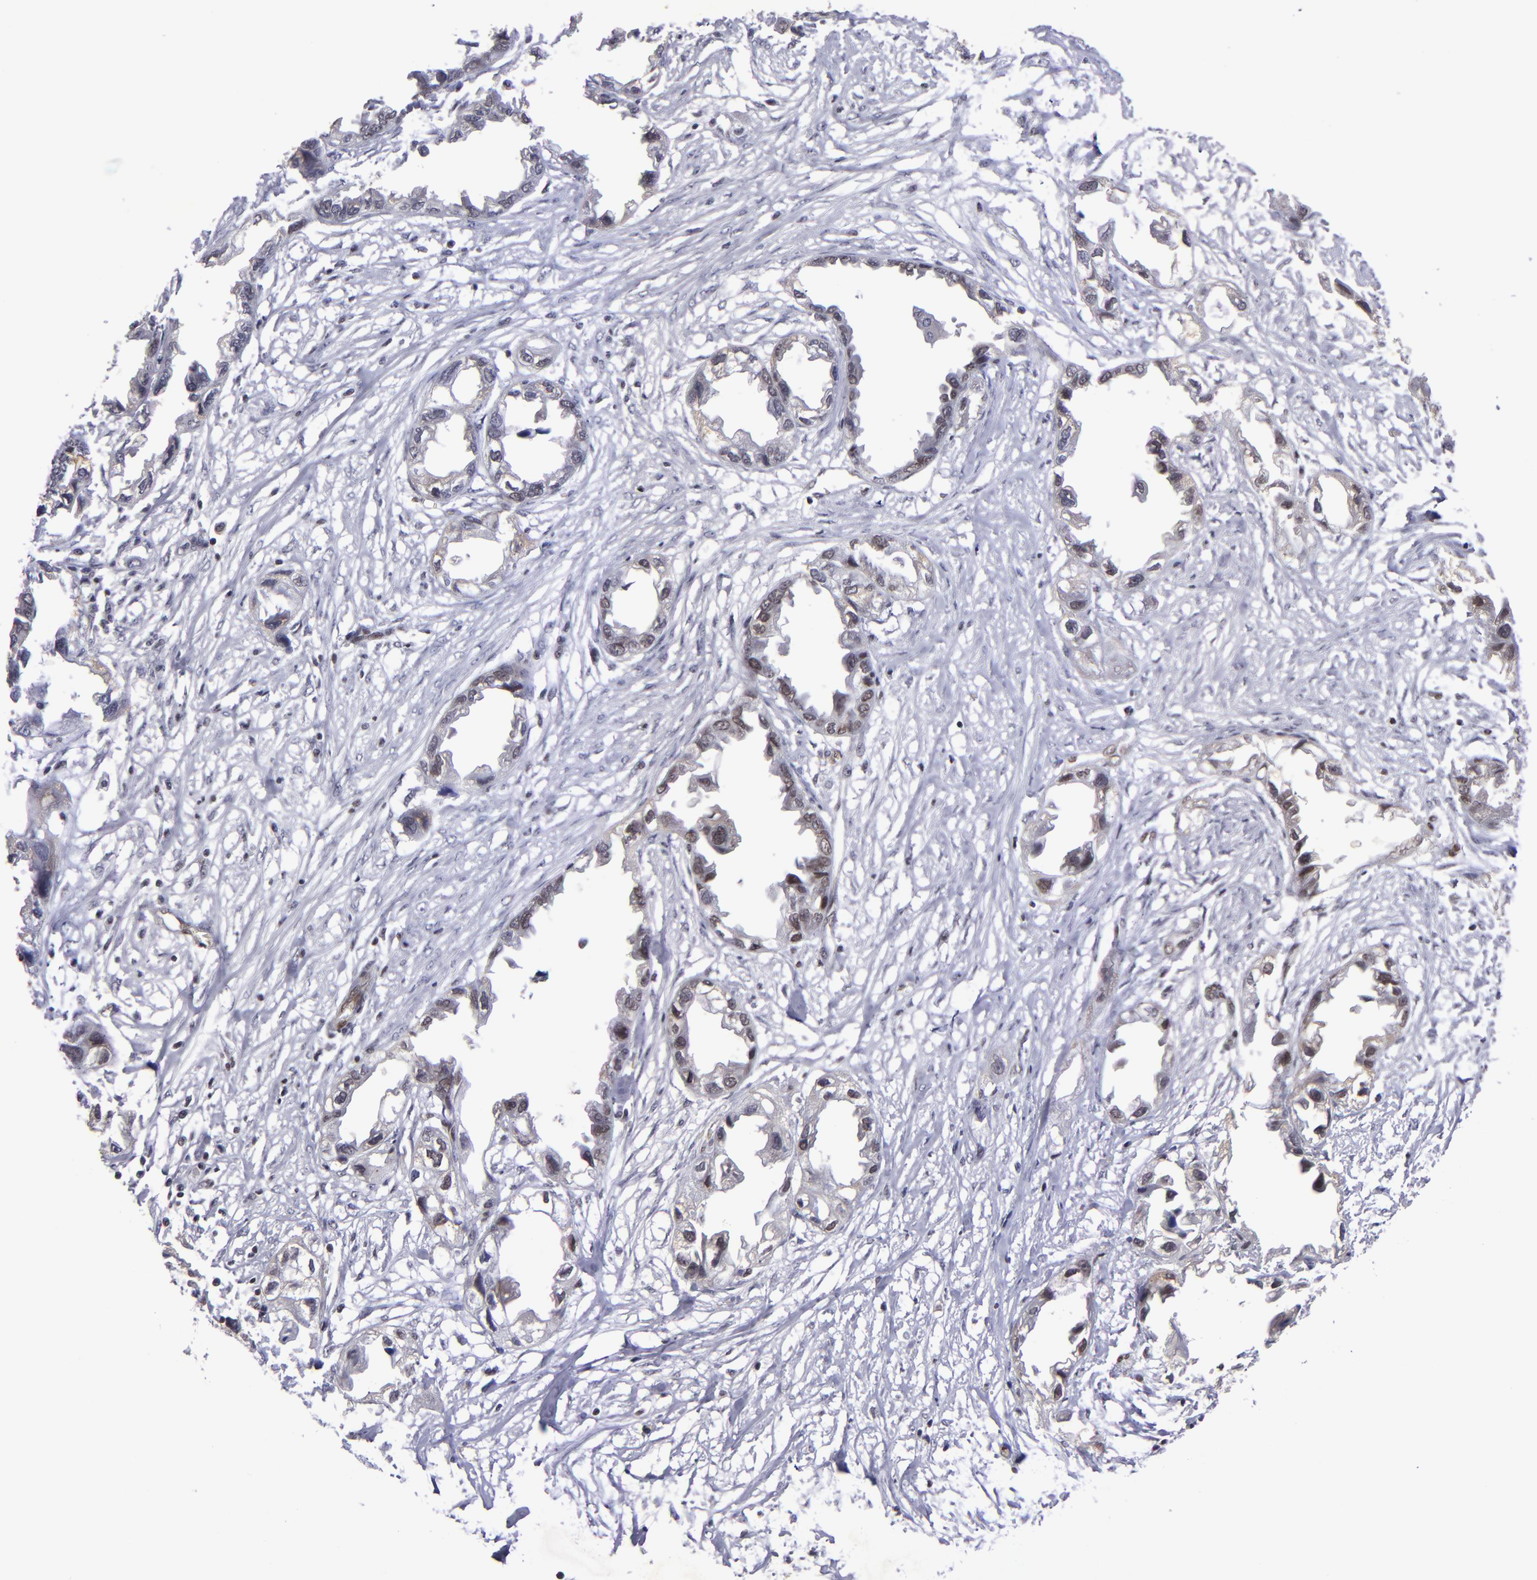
{"staining": {"intensity": "negative", "quantity": "none", "location": "none"}, "tissue": "endometrial cancer", "cell_type": "Tumor cells", "image_type": "cancer", "snomed": [{"axis": "morphology", "description": "Adenocarcinoma, NOS"}, {"axis": "topography", "description": "Endometrium"}], "caption": "High power microscopy histopathology image of an IHC micrograph of adenocarcinoma (endometrial), revealing no significant staining in tumor cells. (DAB immunohistochemistry, high magnification).", "gene": "MGMT", "patient": {"sex": "female", "age": 67}}